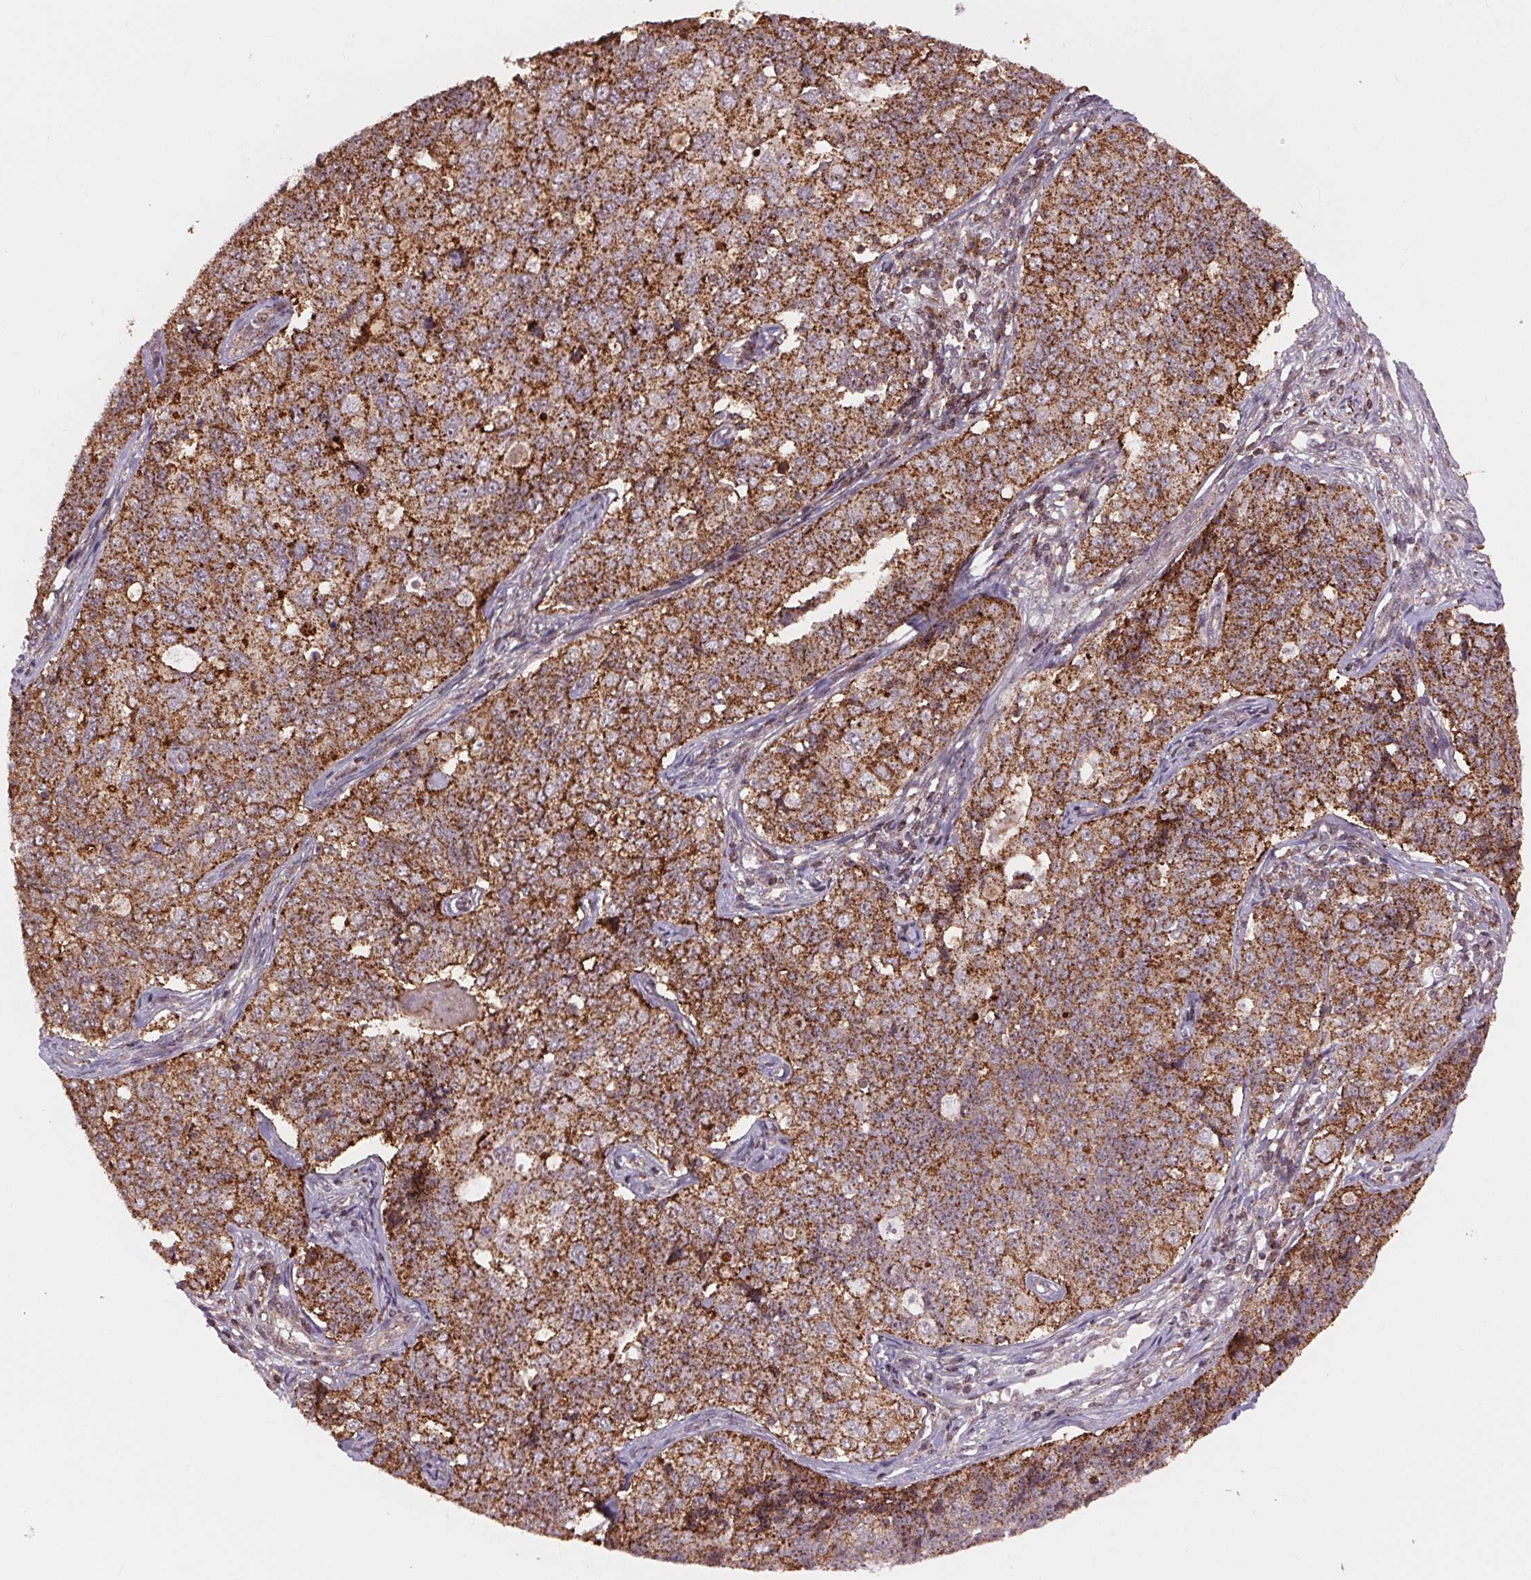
{"staining": {"intensity": "strong", "quantity": ">75%", "location": "cytoplasmic/membranous"}, "tissue": "endometrial cancer", "cell_type": "Tumor cells", "image_type": "cancer", "snomed": [{"axis": "morphology", "description": "Adenocarcinoma, NOS"}, {"axis": "topography", "description": "Endometrium"}], "caption": "The photomicrograph demonstrates immunohistochemical staining of endometrial cancer. There is strong cytoplasmic/membranous staining is appreciated in approximately >75% of tumor cells.", "gene": "CHMP4B", "patient": {"sex": "female", "age": 43}}